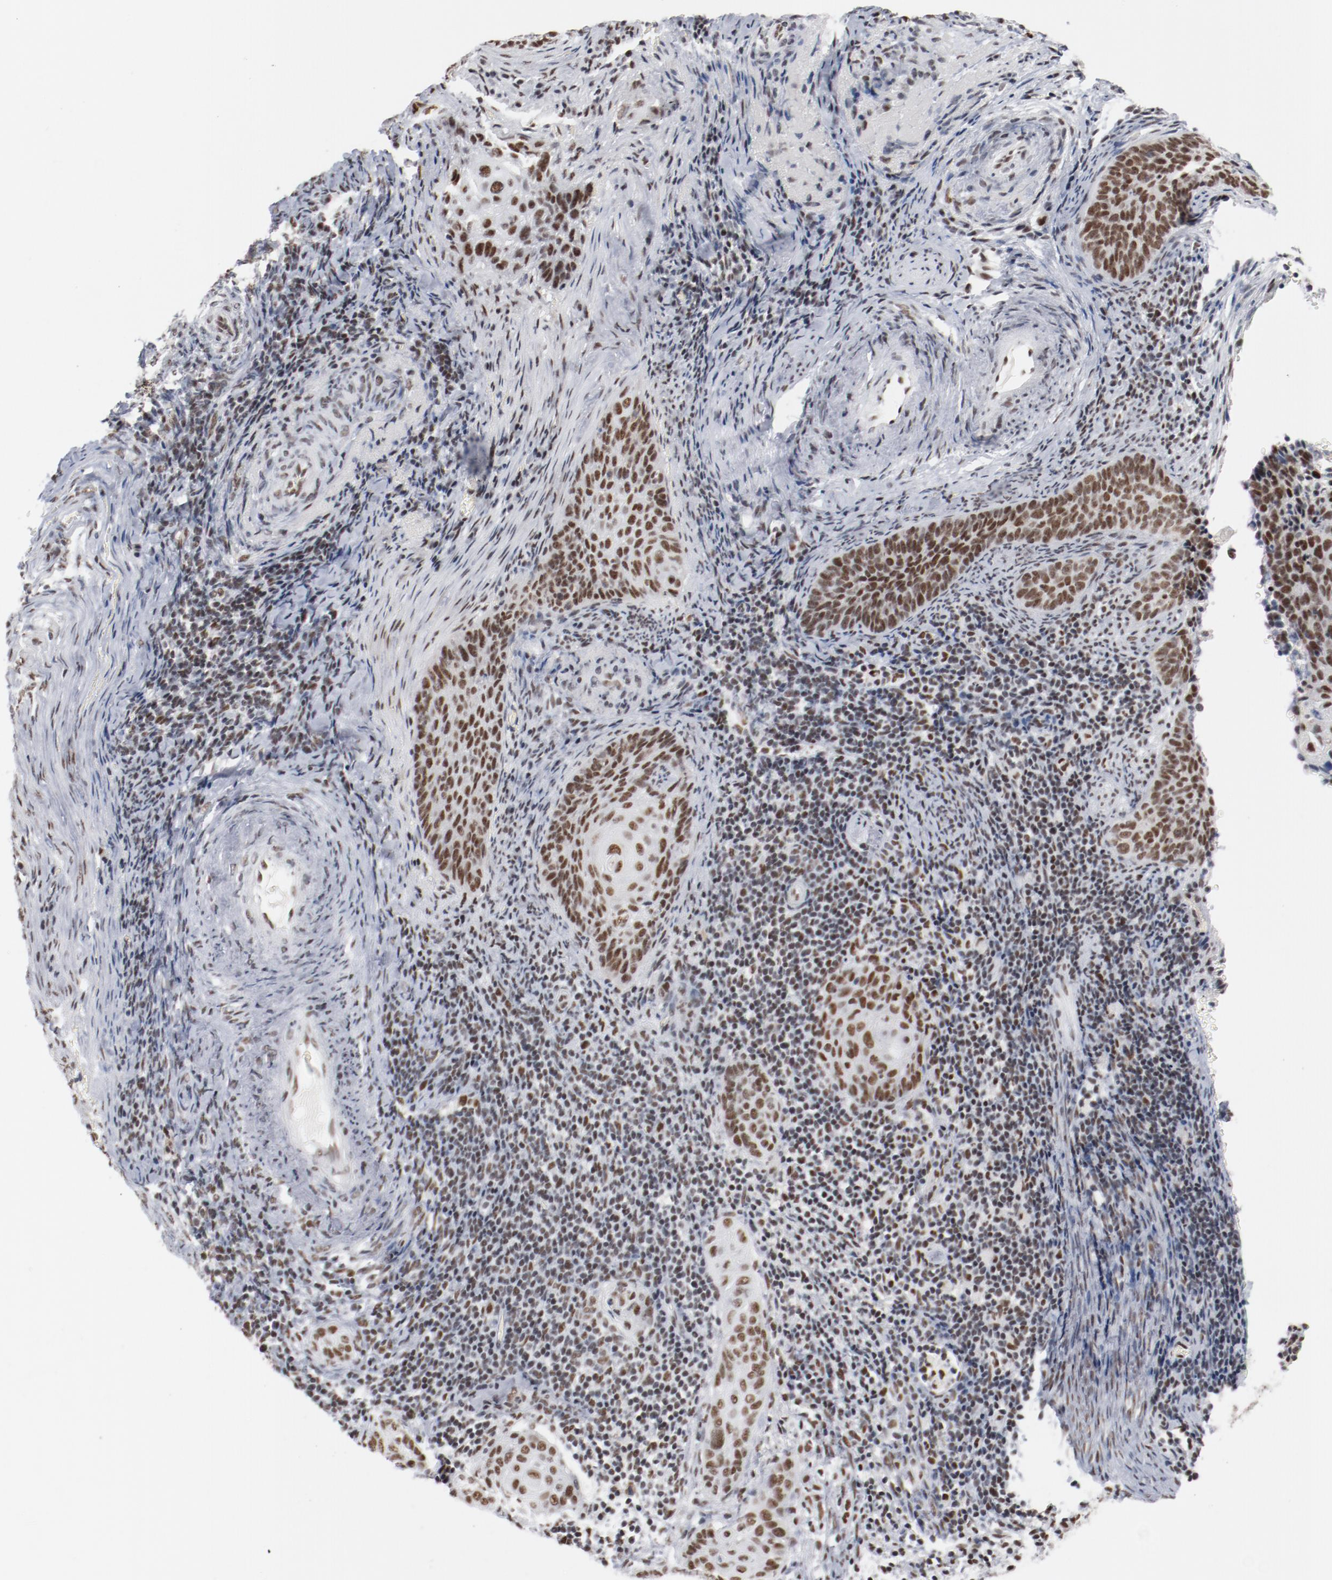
{"staining": {"intensity": "moderate", "quantity": ">75%", "location": "nuclear"}, "tissue": "cervical cancer", "cell_type": "Tumor cells", "image_type": "cancer", "snomed": [{"axis": "morphology", "description": "Squamous cell carcinoma, NOS"}, {"axis": "topography", "description": "Cervix"}], "caption": "Immunohistochemistry of squamous cell carcinoma (cervical) reveals medium levels of moderate nuclear positivity in about >75% of tumor cells. (Stains: DAB in brown, nuclei in blue, Microscopy: brightfield microscopy at high magnification).", "gene": "BUB3", "patient": {"sex": "female", "age": 33}}